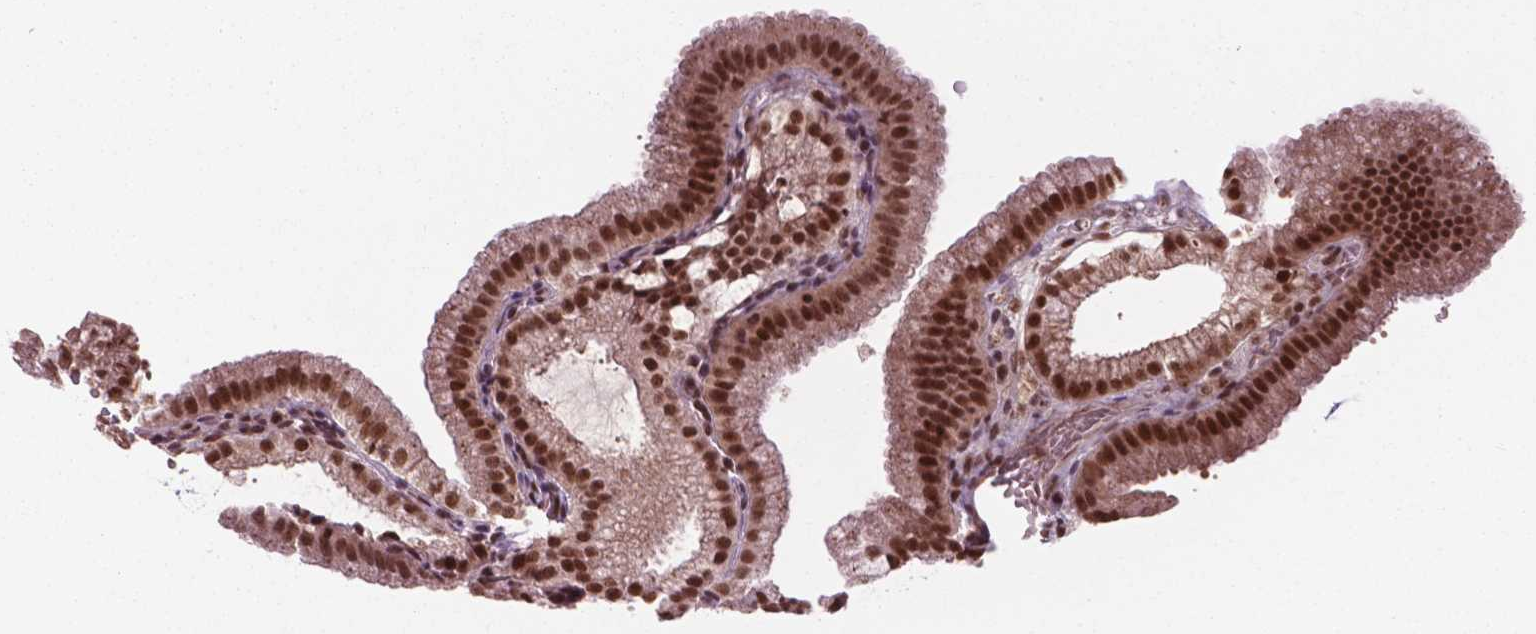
{"staining": {"intensity": "strong", "quantity": ">75%", "location": "nuclear"}, "tissue": "gallbladder", "cell_type": "Glandular cells", "image_type": "normal", "snomed": [{"axis": "morphology", "description": "Normal tissue, NOS"}, {"axis": "topography", "description": "Gallbladder"}], "caption": "A high-resolution micrograph shows immunohistochemistry (IHC) staining of unremarkable gallbladder, which exhibits strong nuclear staining in about >75% of glandular cells. (DAB = brown stain, brightfield microscopy at high magnification).", "gene": "POLR2E", "patient": {"sex": "female", "age": 63}}